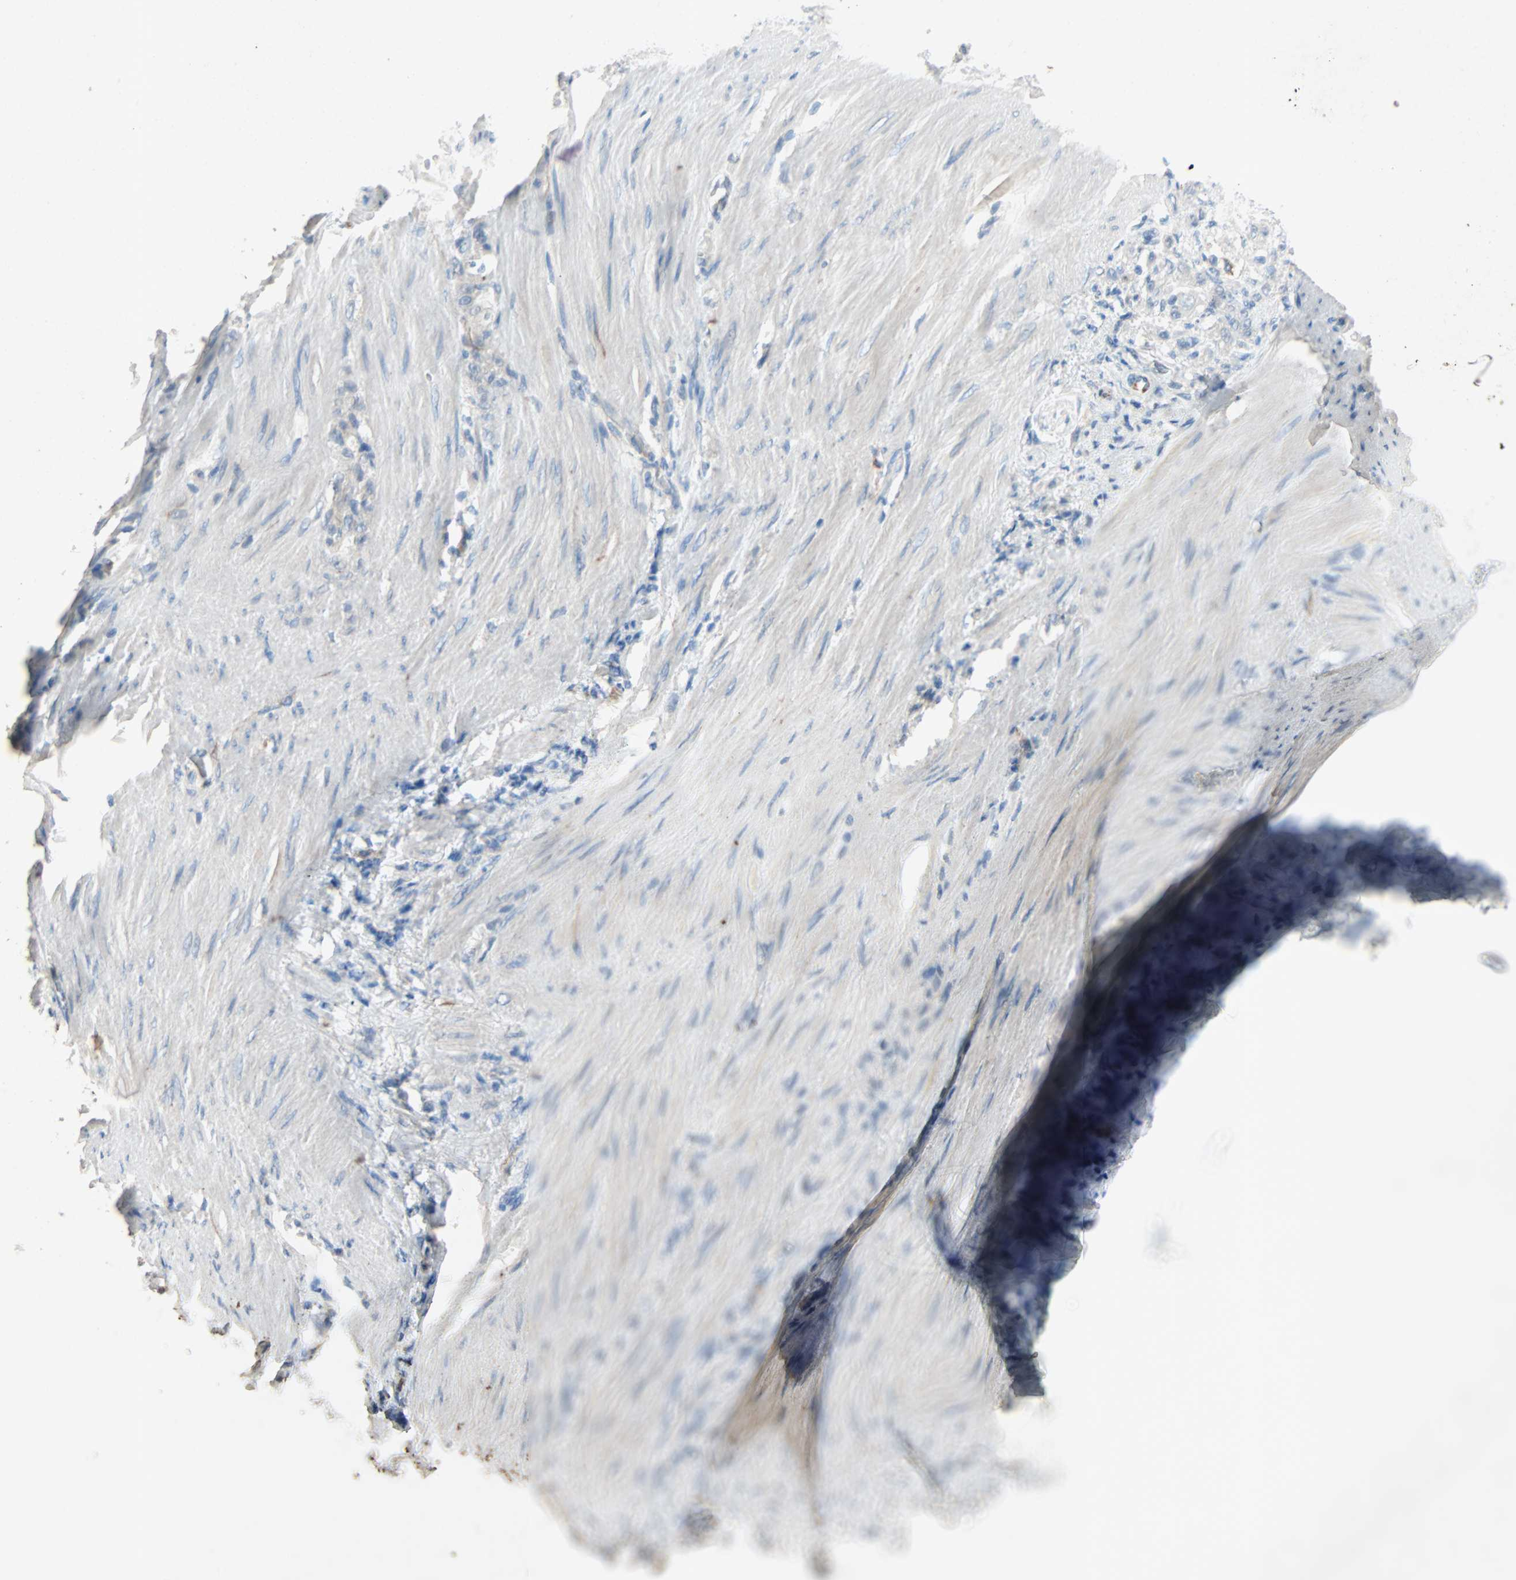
{"staining": {"intensity": "negative", "quantity": "none", "location": "none"}, "tissue": "stomach cancer", "cell_type": "Tumor cells", "image_type": "cancer", "snomed": [{"axis": "morphology", "description": "Adenocarcinoma, NOS"}, {"axis": "topography", "description": "Stomach"}], "caption": "Immunohistochemistry micrograph of human stomach cancer (adenocarcinoma) stained for a protein (brown), which exhibits no positivity in tumor cells.", "gene": "PCDHB2", "patient": {"sex": "male", "age": 82}}